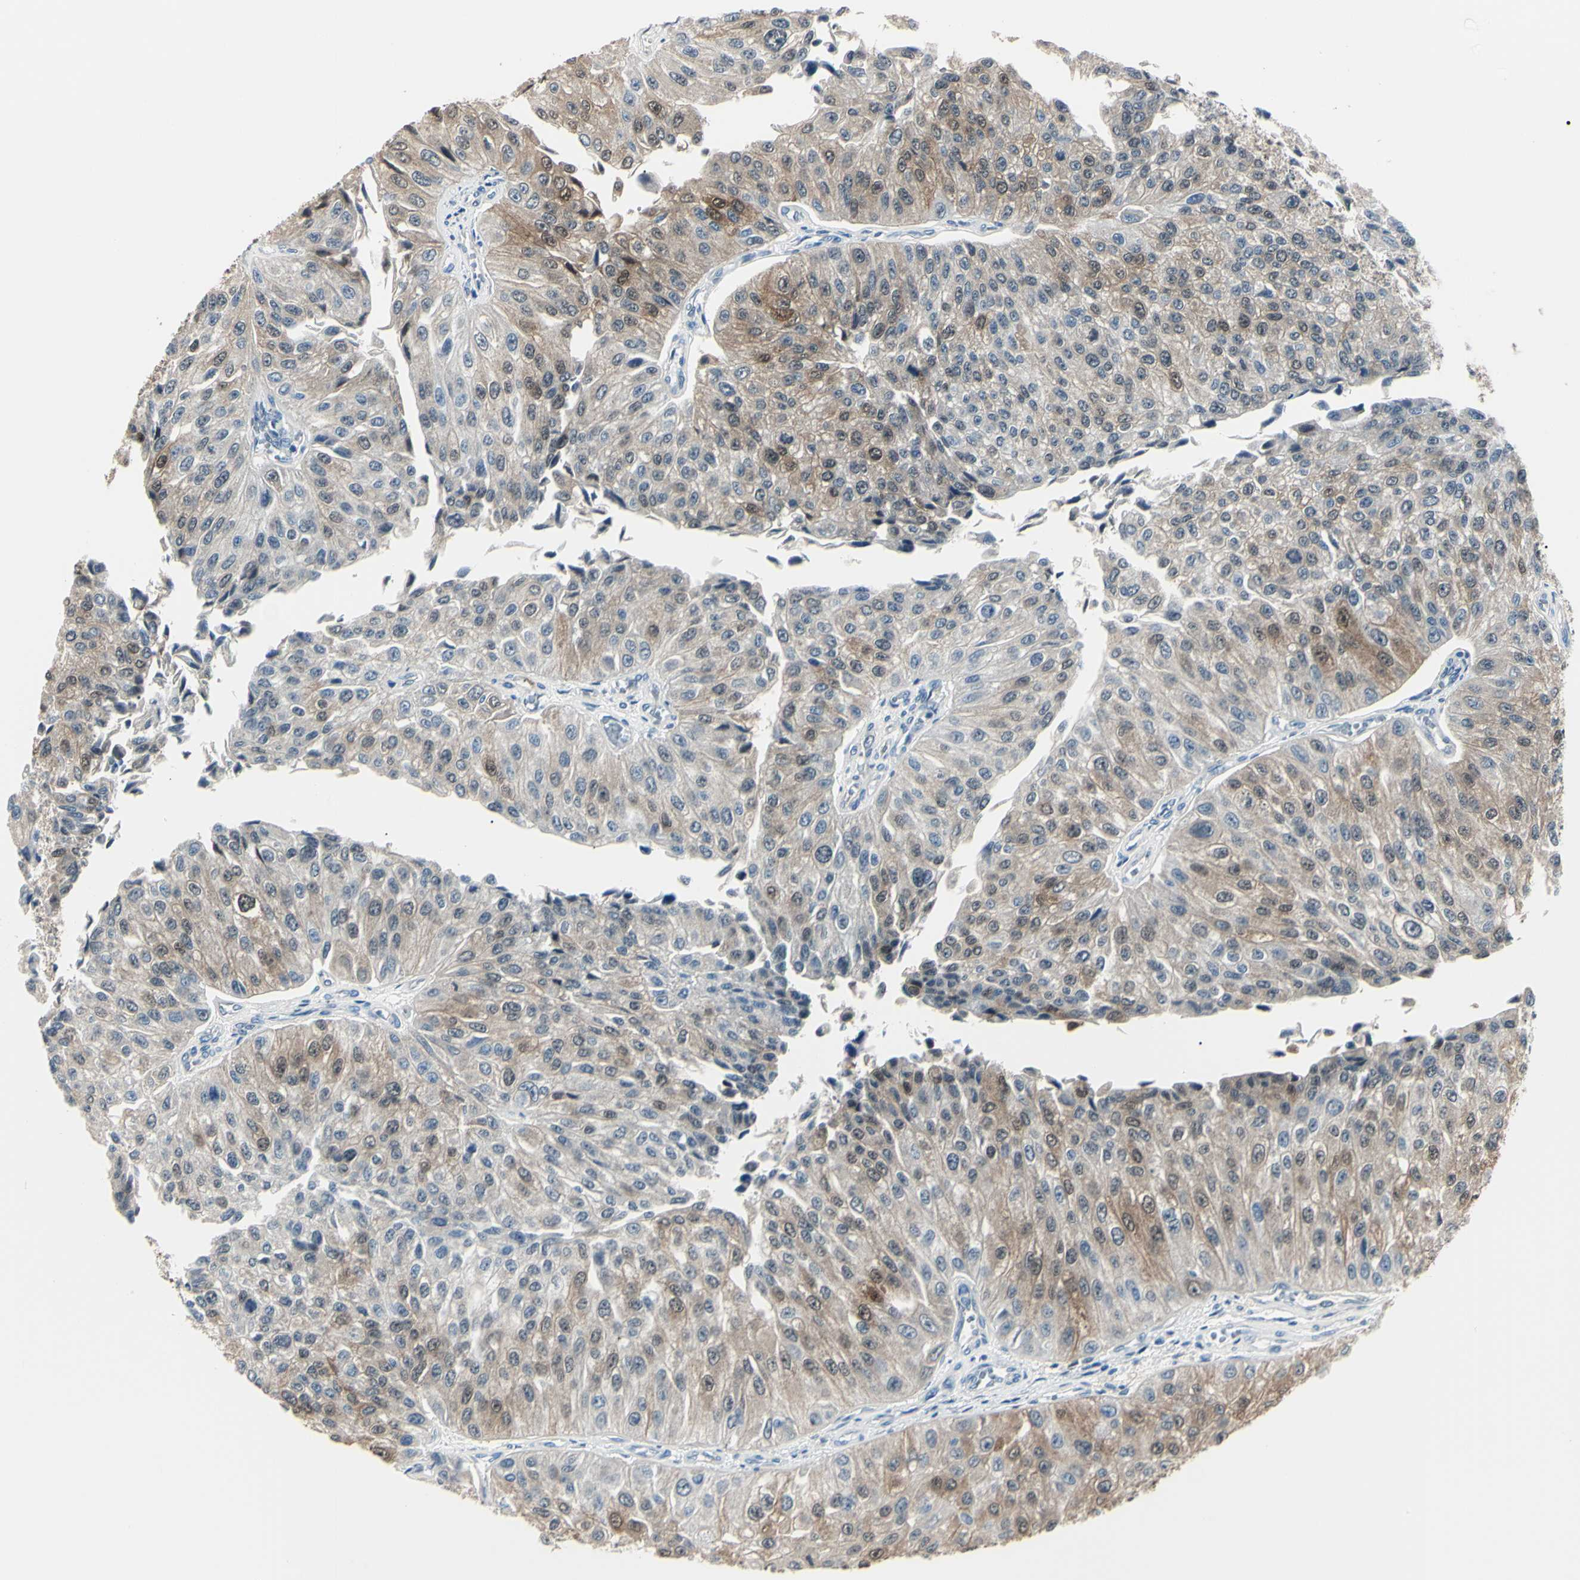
{"staining": {"intensity": "moderate", "quantity": "25%-75%", "location": "cytoplasmic/membranous,nuclear"}, "tissue": "urothelial cancer", "cell_type": "Tumor cells", "image_type": "cancer", "snomed": [{"axis": "morphology", "description": "Urothelial carcinoma, High grade"}, {"axis": "topography", "description": "Kidney"}, {"axis": "topography", "description": "Urinary bladder"}], "caption": "A brown stain labels moderate cytoplasmic/membranous and nuclear positivity of a protein in human urothelial cancer tumor cells.", "gene": "AKR1C3", "patient": {"sex": "male", "age": 77}}